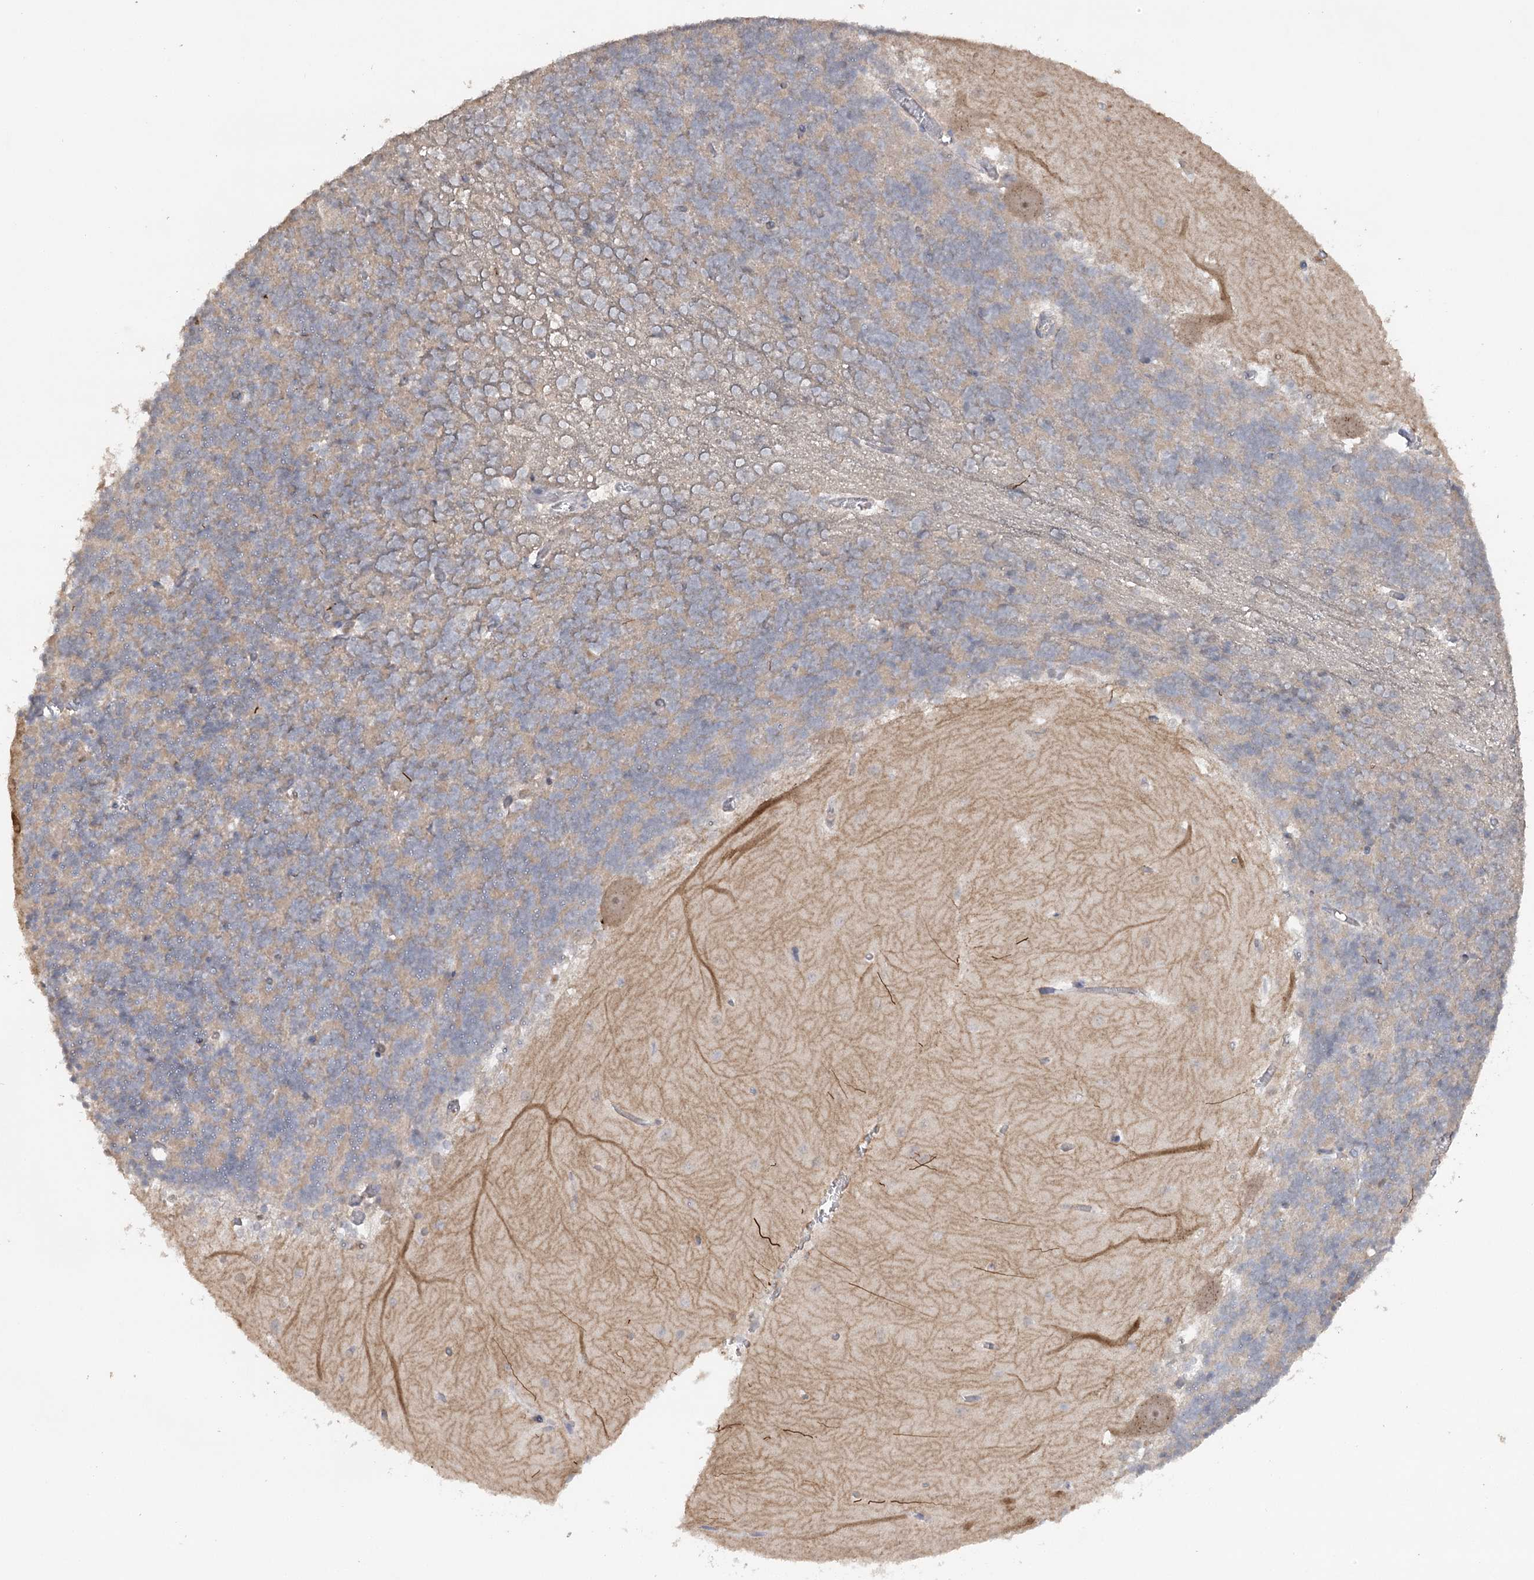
{"staining": {"intensity": "weak", "quantity": "25%-75%", "location": "cytoplasmic/membranous"}, "tissue": "cerebellum", "cell_type": "Cells in granular layer", "image_type": "normal", "snomed": [{"axis": "morphology", "description": "Normal tissue, NOS"}, {"axis": "topography", "description": "Cerebellum"}], "caption": "Protein expression analysis of benign cerebellum exhibits weak cytoplasmic/membranous expression in about 25%-75% of cells in granular layer.", "gene": "TRAF3IP1", "patient": {"sex": "male", "age": 37}}